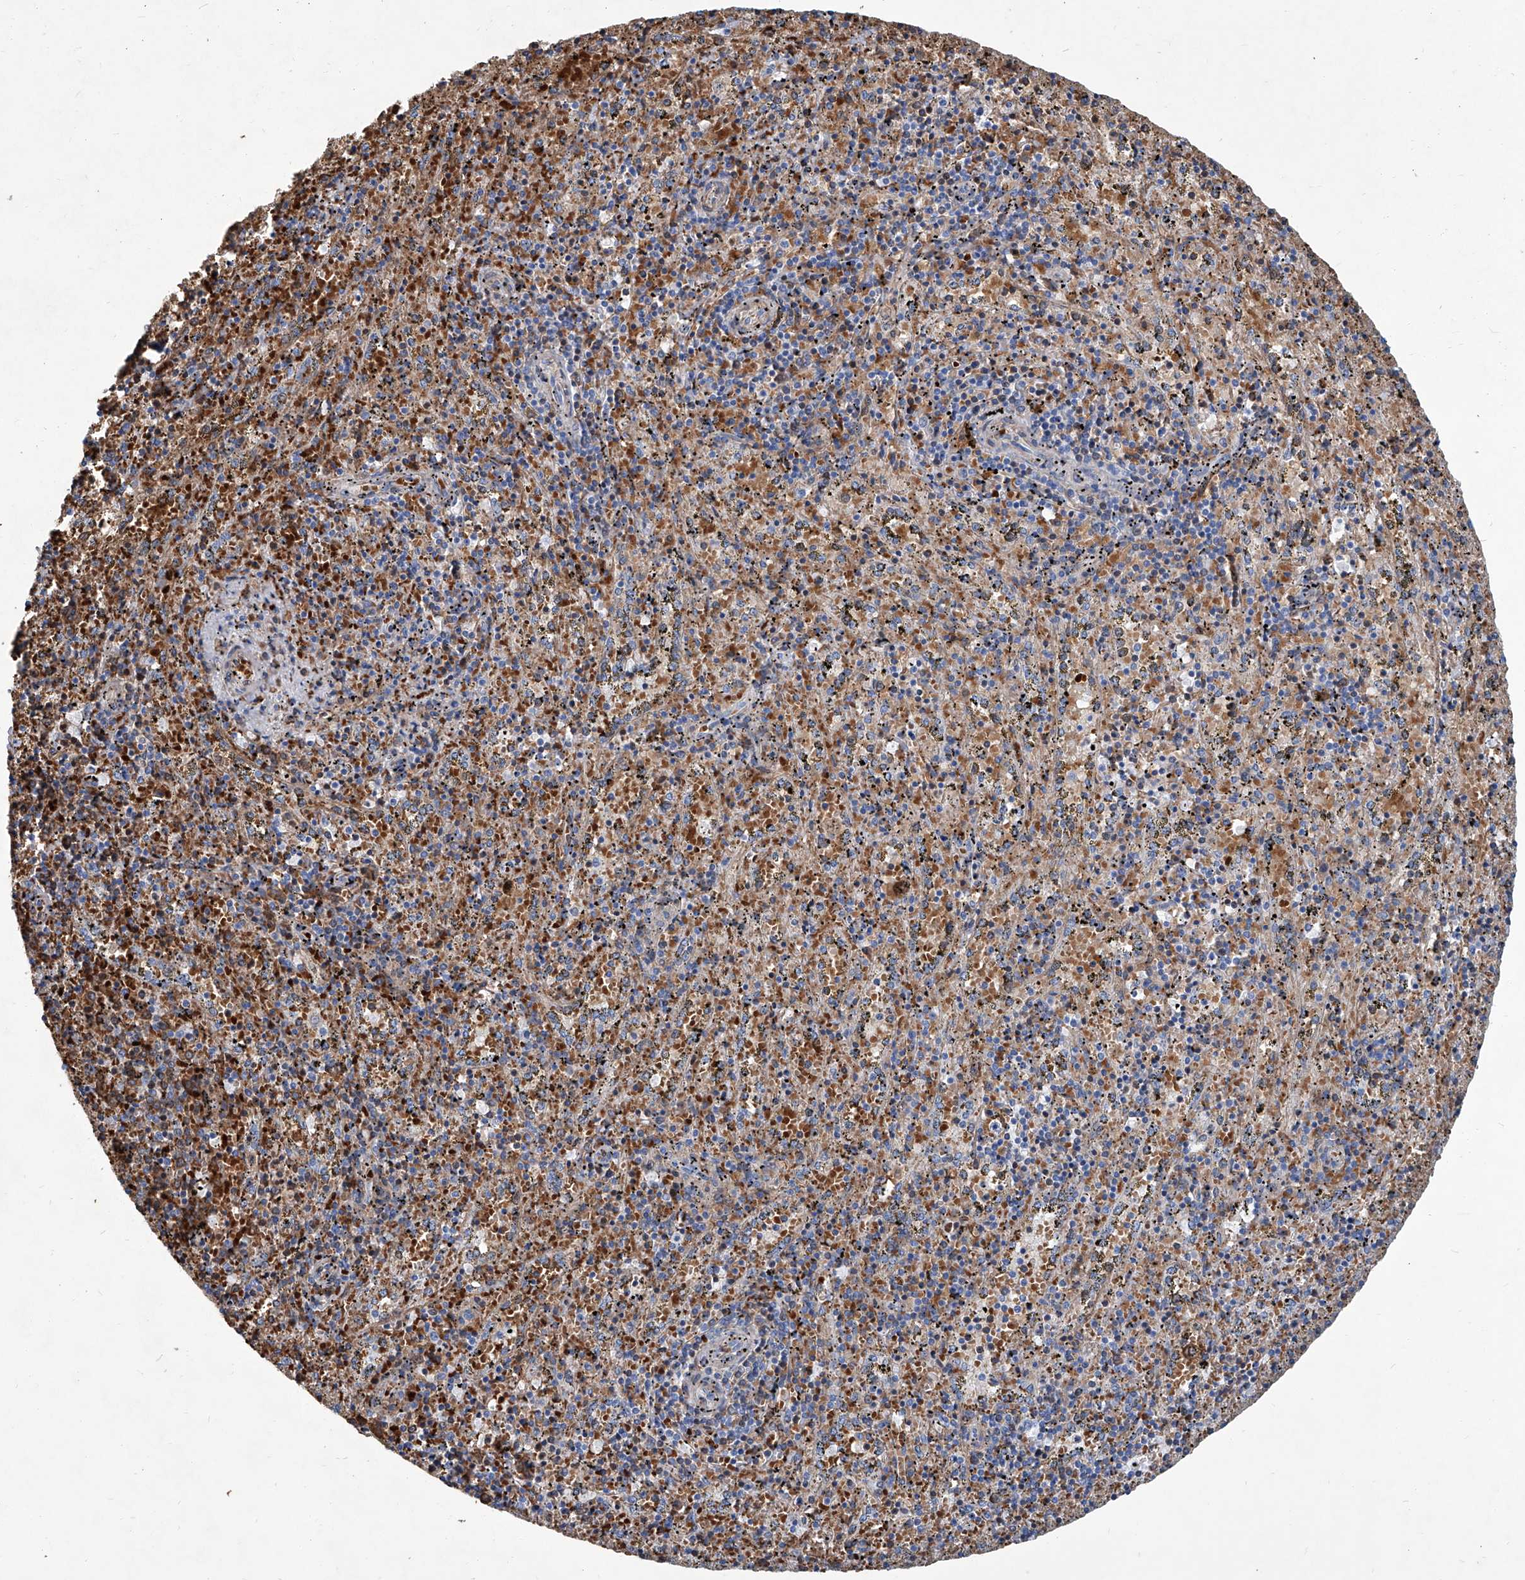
{"staining": {"intensity": "moderate", "quantity": "<25%", "location": "cytoplasmic/membranous"}, "tissue": "spleen", "cell_type": "Cells in red pulp", "image_type": "normal", "snomed": [{"axis": "morphology", "description": "Normal tissue, NOS"}, {"axis": "topography", "description": "Spleen"}], "caption": "Spleen stained with DAB (3,3'-diaminobenzidine) IHC exhibits low levels of moderate cytoplasmic/membranous expression in about <25% of cells in red pulp.", "gene": "FPR2", "patient": {"sex": "male", "age": 11}}